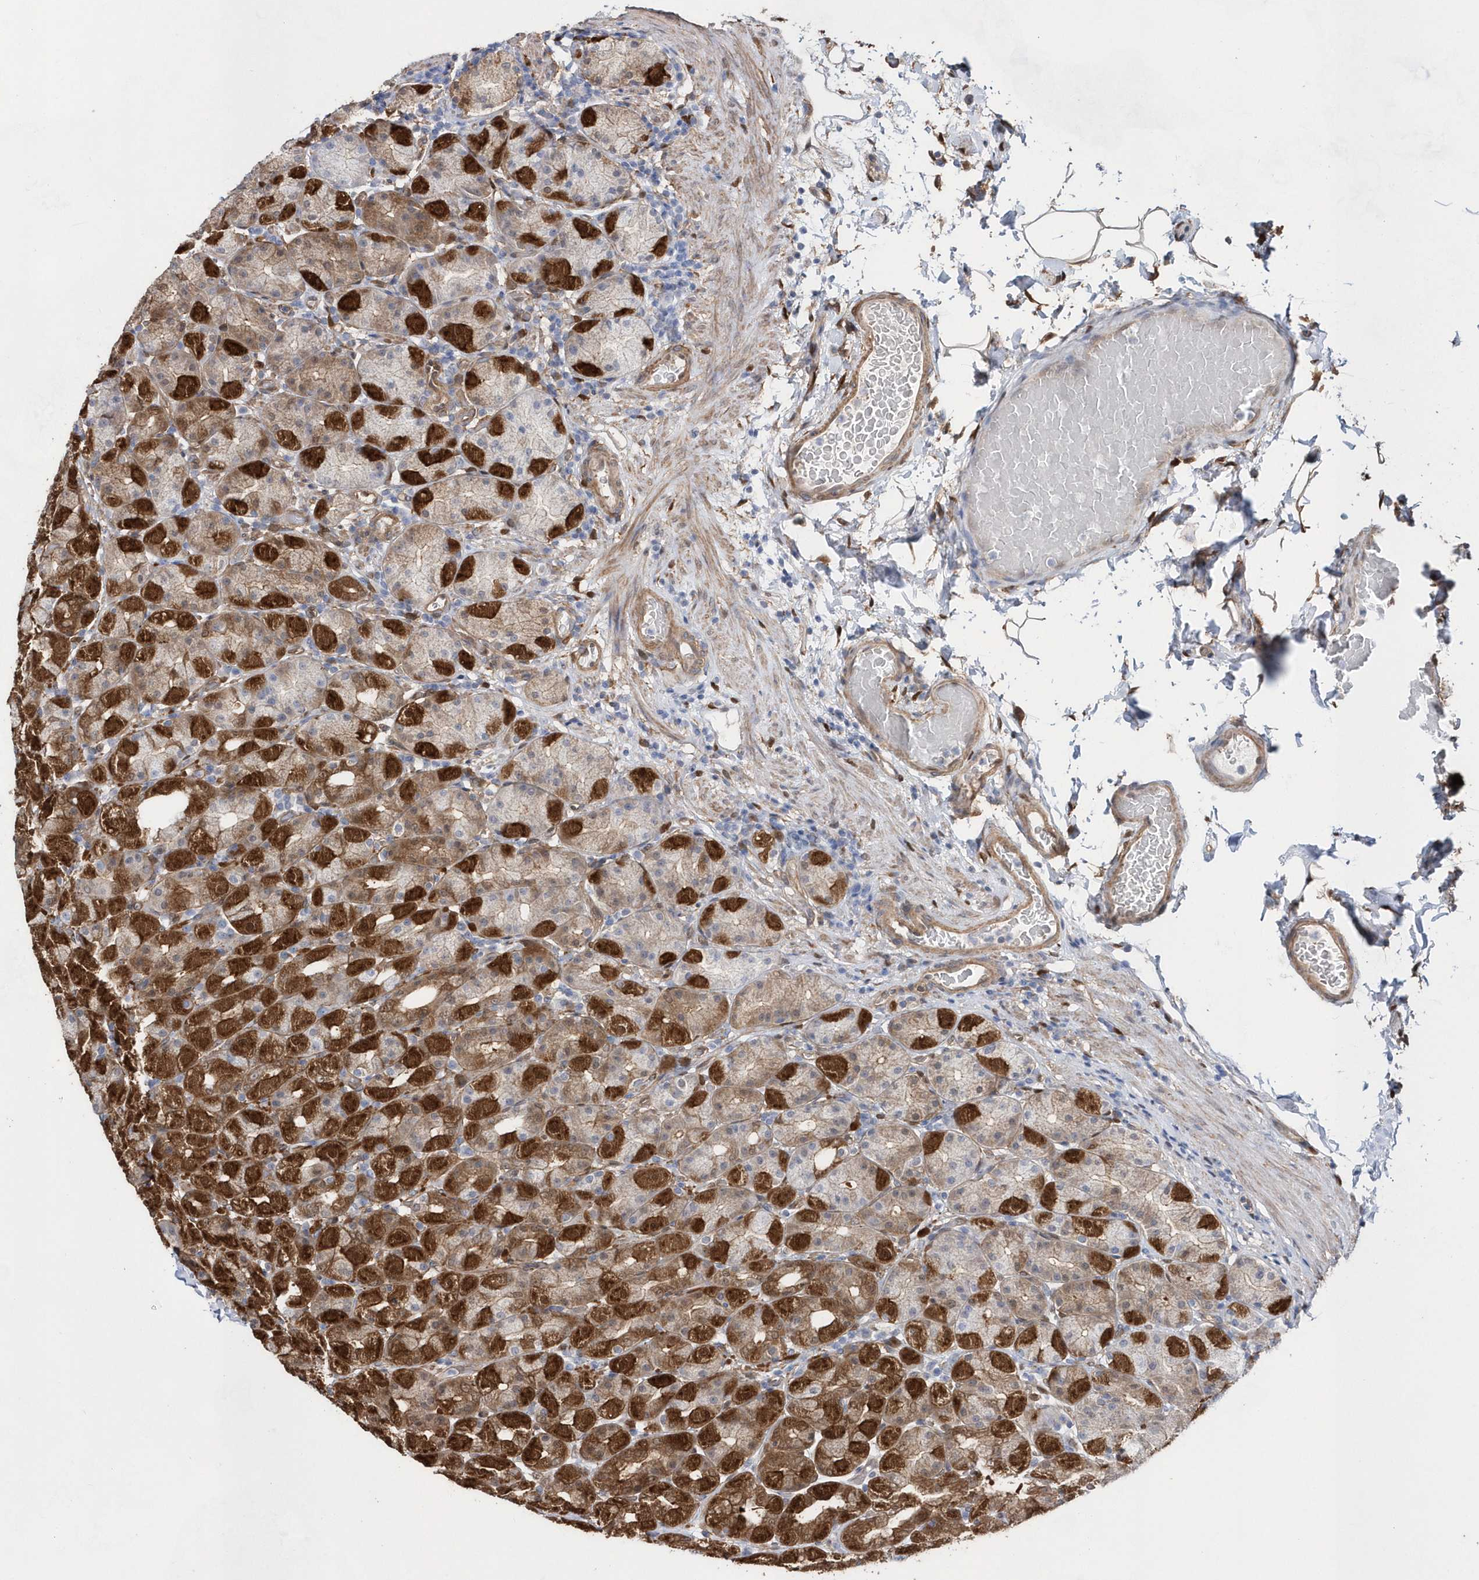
{"staining": {"intensity": "strong", "quantity": ">75%", "location": "cytoplasmic/membranous"}, "tissue": "stomach", "cell_type": "Glandular cells", "image_type": "normal", "snomed": [{"axis": "morphology", "description": "Normal tissue, NOS"}, {"axis": "topography", "description": "Stomach, upper"}], "caption": "DAB (3,3'-diaminobenzidine) immunohistochemical staining of unremarkable human stomach shows strong cytoplasmic/membranous protein expression in about >75% of glandular cells. (DAB (3,3'-diaminobenzidine) = brown stain, brightfield microscopy at high magnification).", "gene": "BDH2", "patient": {"sex": "male", "age": 68}}